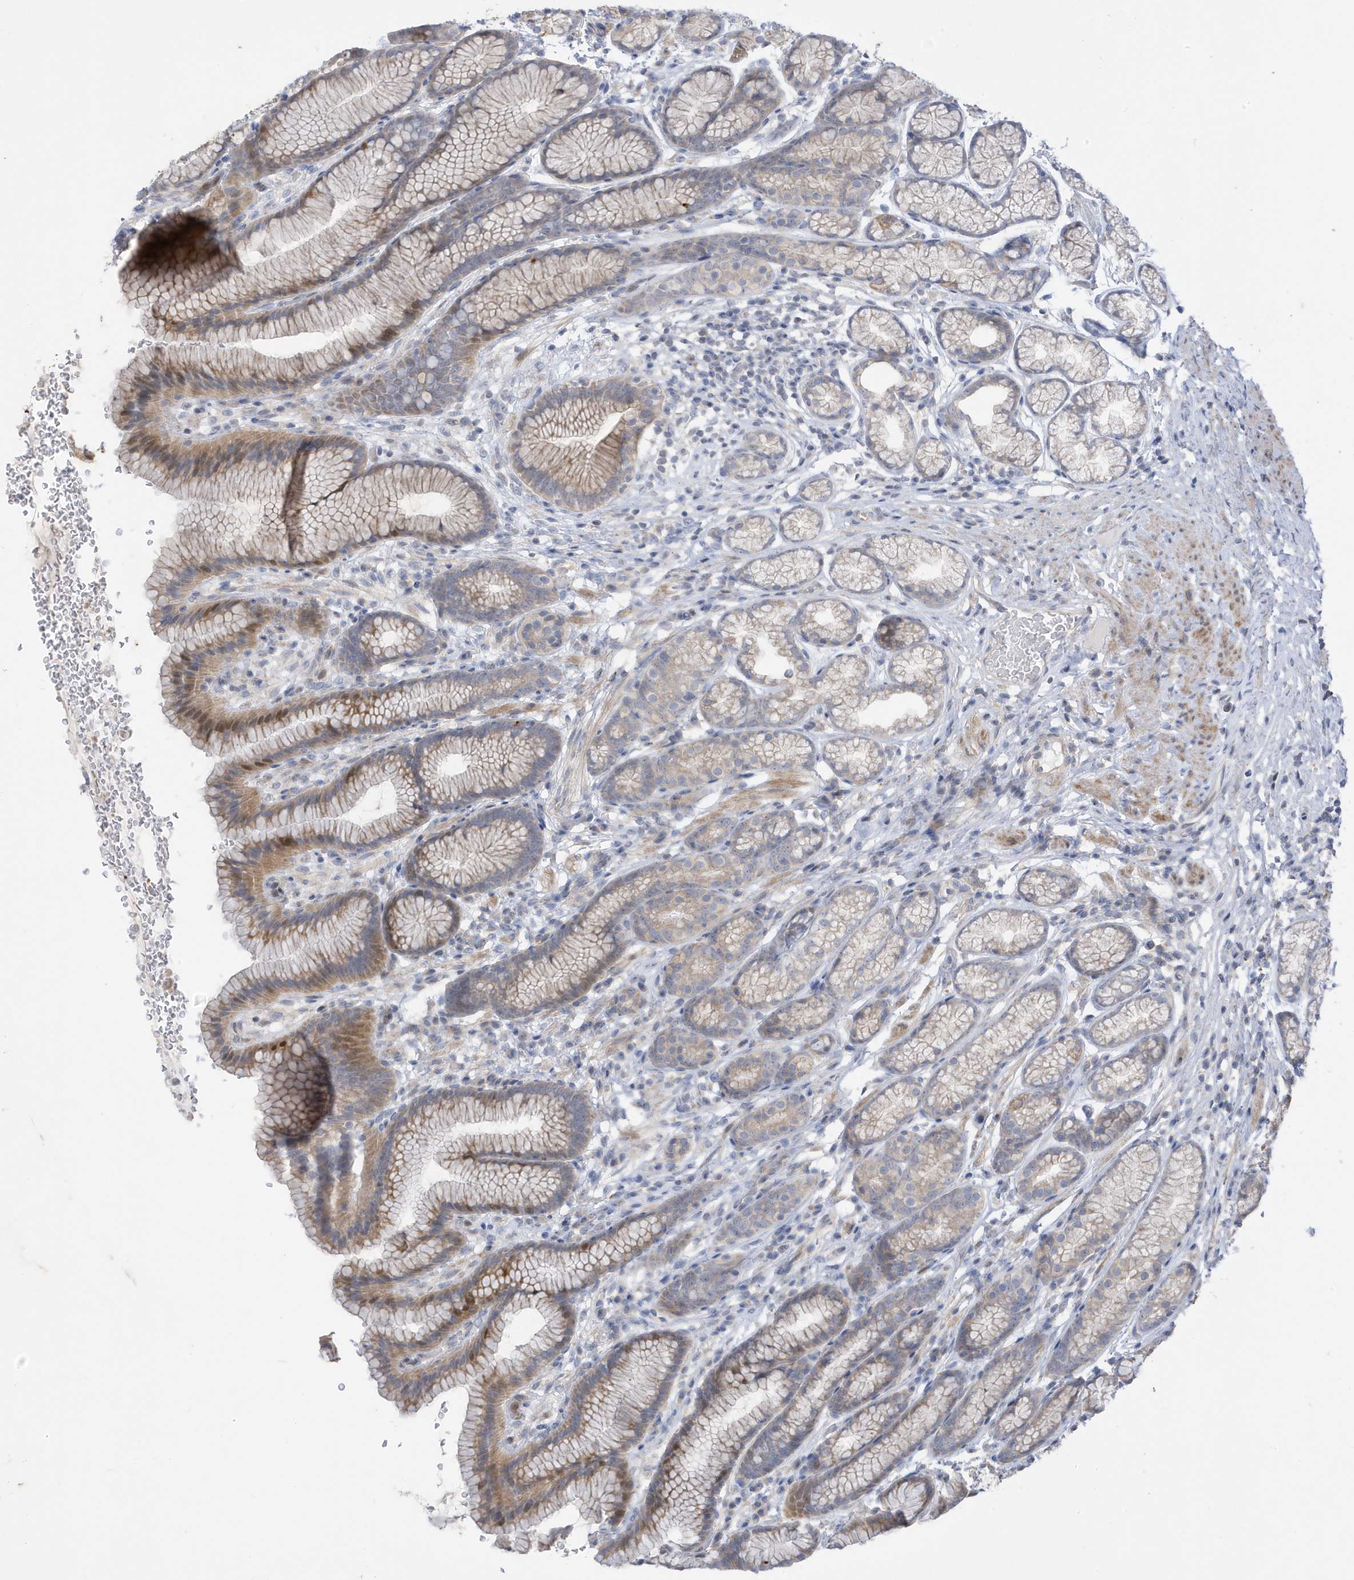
{"staining": {"intensity": "moderate", "quantity": "25%-75%", "location": "cytoplasmic/membranous"}, "tissue": "stomach", "cell_type": "Glandular cells", "image_type": "normal", "snomed": [{"axis": "morphology", "description": "Normal tissue, NOS"}, {"axis": "topography", "description": "Stomach"}], "caption": "High-power microscopy captured an IHC histopathology image of unremarkable stomach, revealing moderate cytoplasmic/membranous staining in approximately 25%-75% of glandular cells.", "gene": "ATP13A5", "patient": {"sex": "male", "age": 42}}